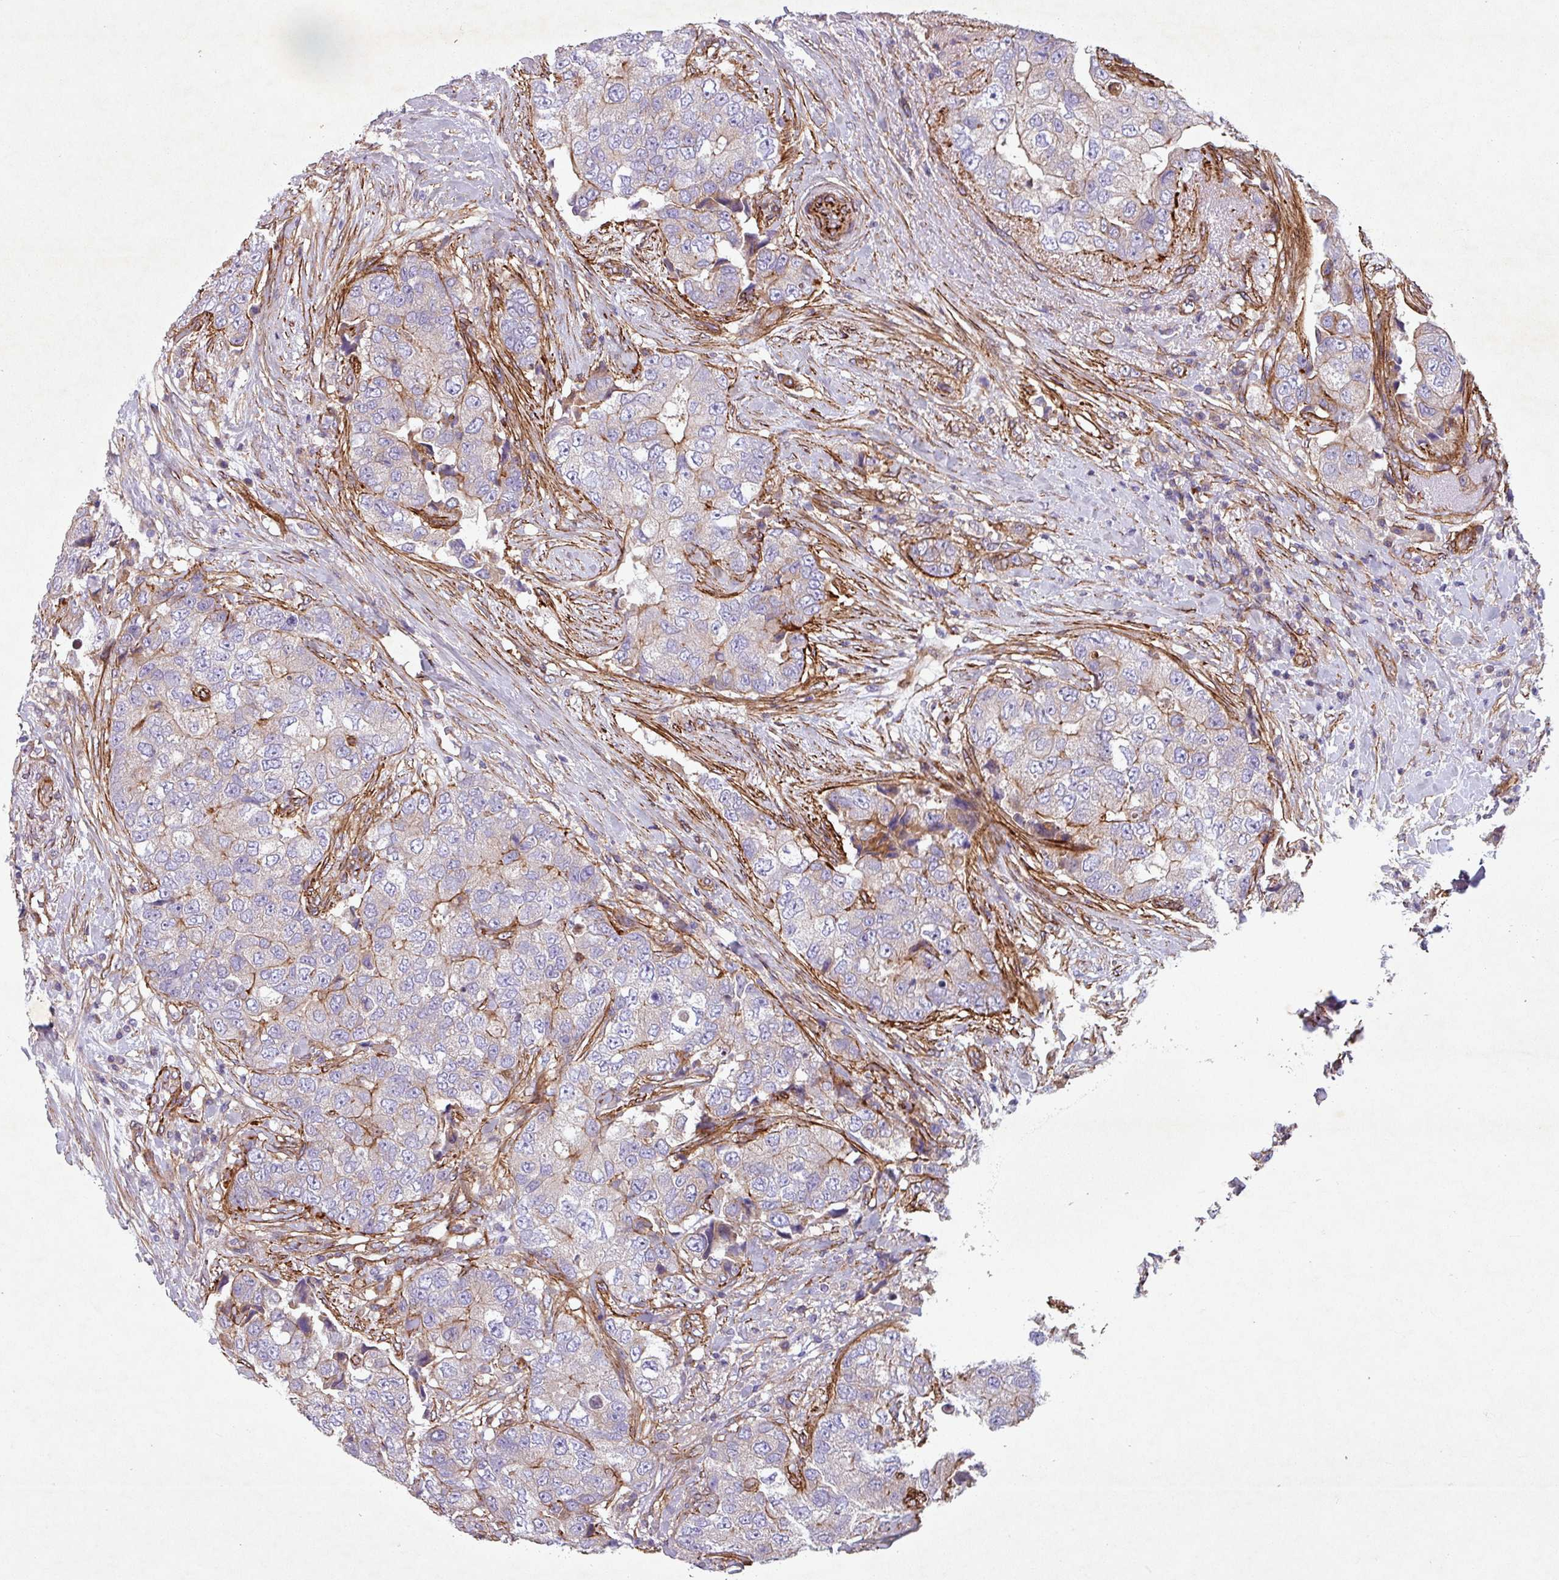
{"staining": {"intensity": "moderate", "quantity": "<25%", "location": "cytoplasmic/membranous"}, "tissue": "breast cancer", "cell_type": "Tumor cells", "image_type": "cancer", "snomed": [{"axis": "morphology", "description": "Normal tissue, NOS"}, {"axis": "morphology", "description": "Duct carcinoma"}, {"axis": "topography", "description": "Breast"}], "caption": "About <25% of tumor cells in infiltrating ductal carcinoma (breast) reveal moderate cytoplasmic/membranous protein expression as visualized by brown immunohistochemical staining.", "gene": "ATP2C2", "patient": {"sex": "female", "age": 62}}